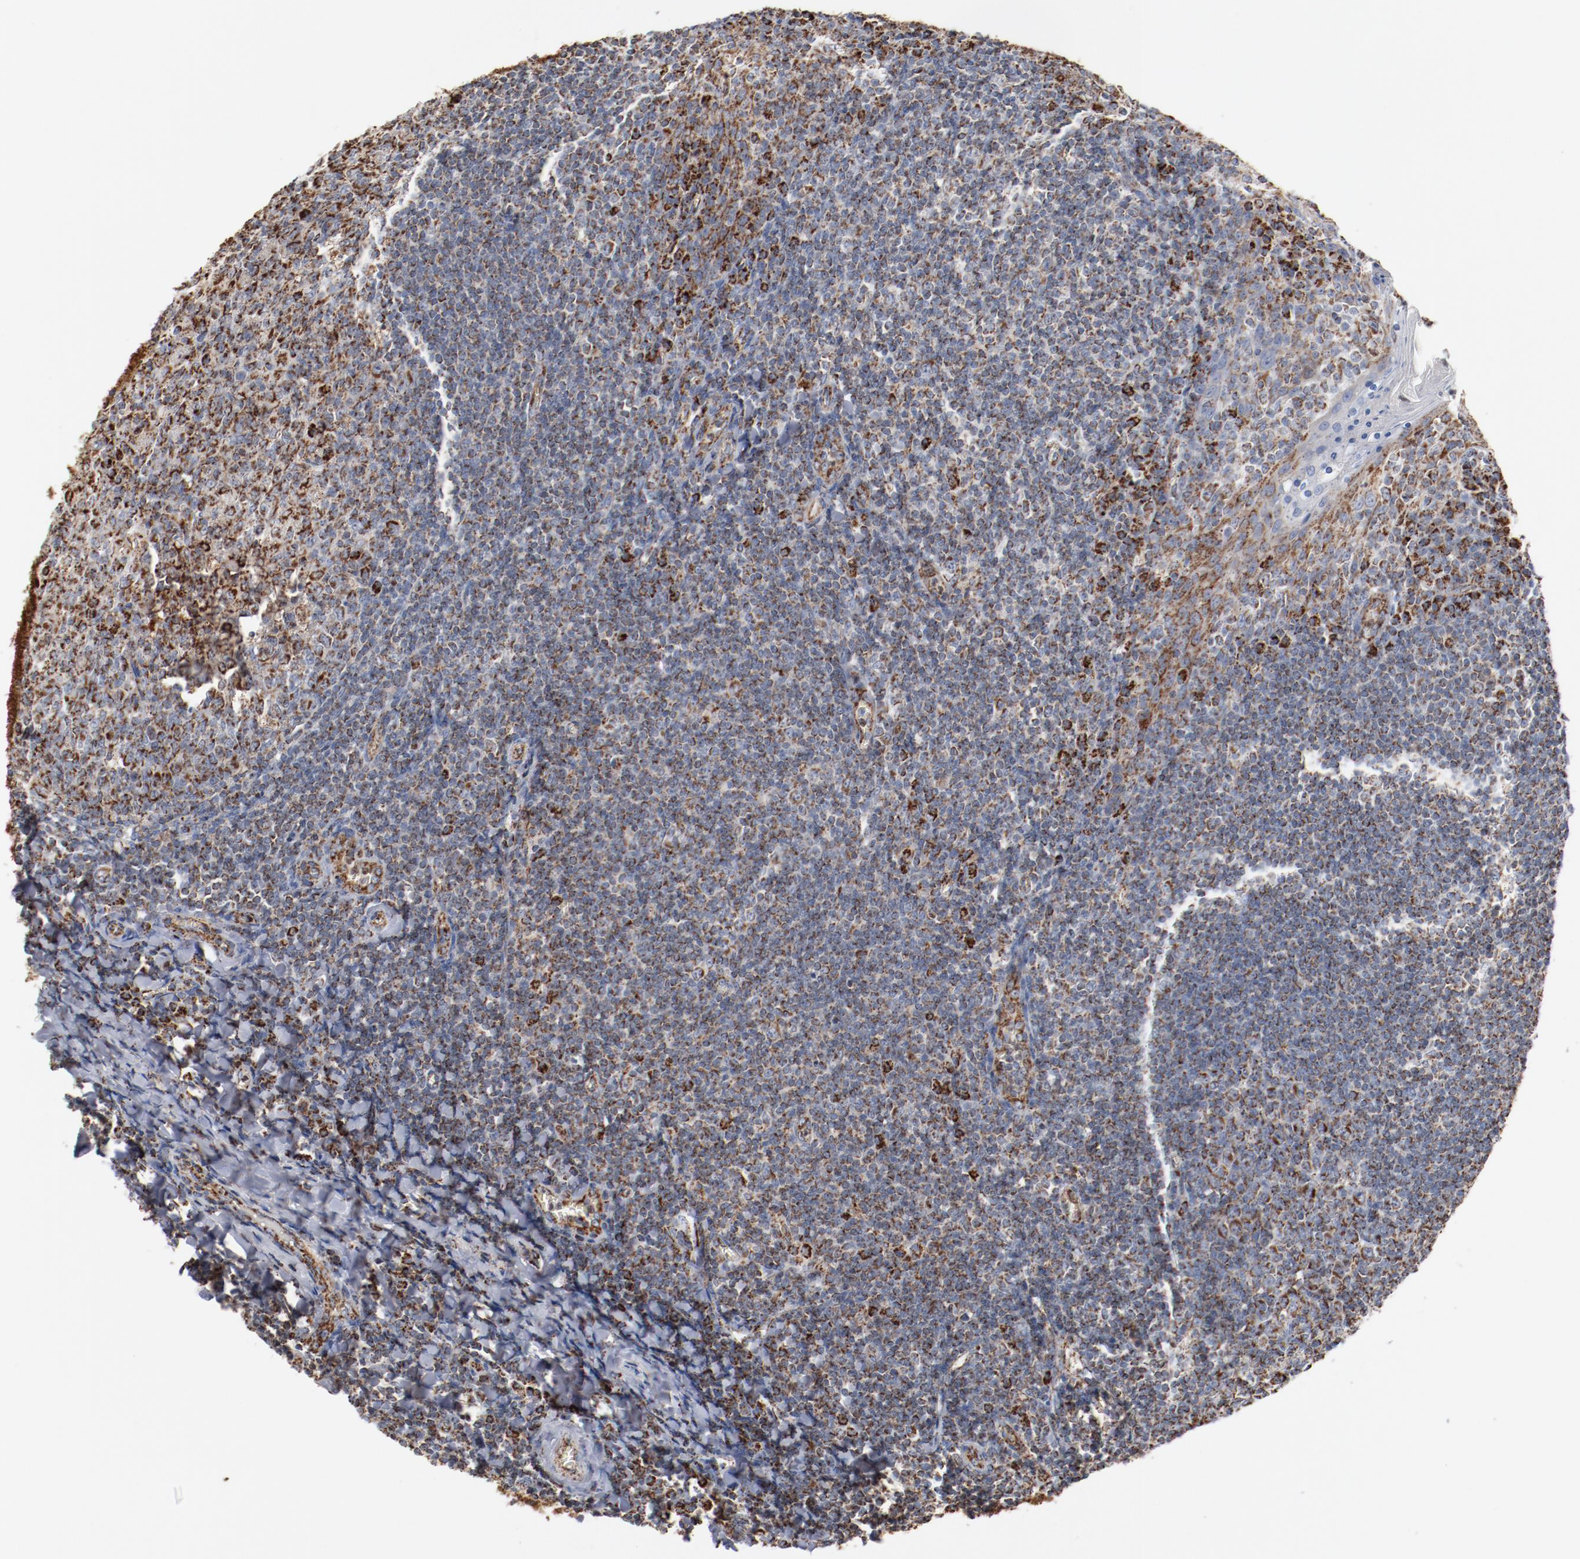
{"staining": {"intensity": "moderate", "quantity": ">75%", "location": "cytoplasmic/membranous"}, "tissue": "tonsil", "cell_type": "Germinal center cells", "image_type": "normal", "snomed": [{"axis": "morphology", "description": "Normal tissue, NOS"}, {"axis": "topography", "description": "Tonsil"}], "caption": "A medium amount of moderate cytoplasmic/membranous staining is present in approximately >75% of germinal center cells in normal tonsil. (DAB IHC with brightfield microscopy, high magnification).", "gene": "NDUFS4", "patient": {"sex": "male", "age": 31}}